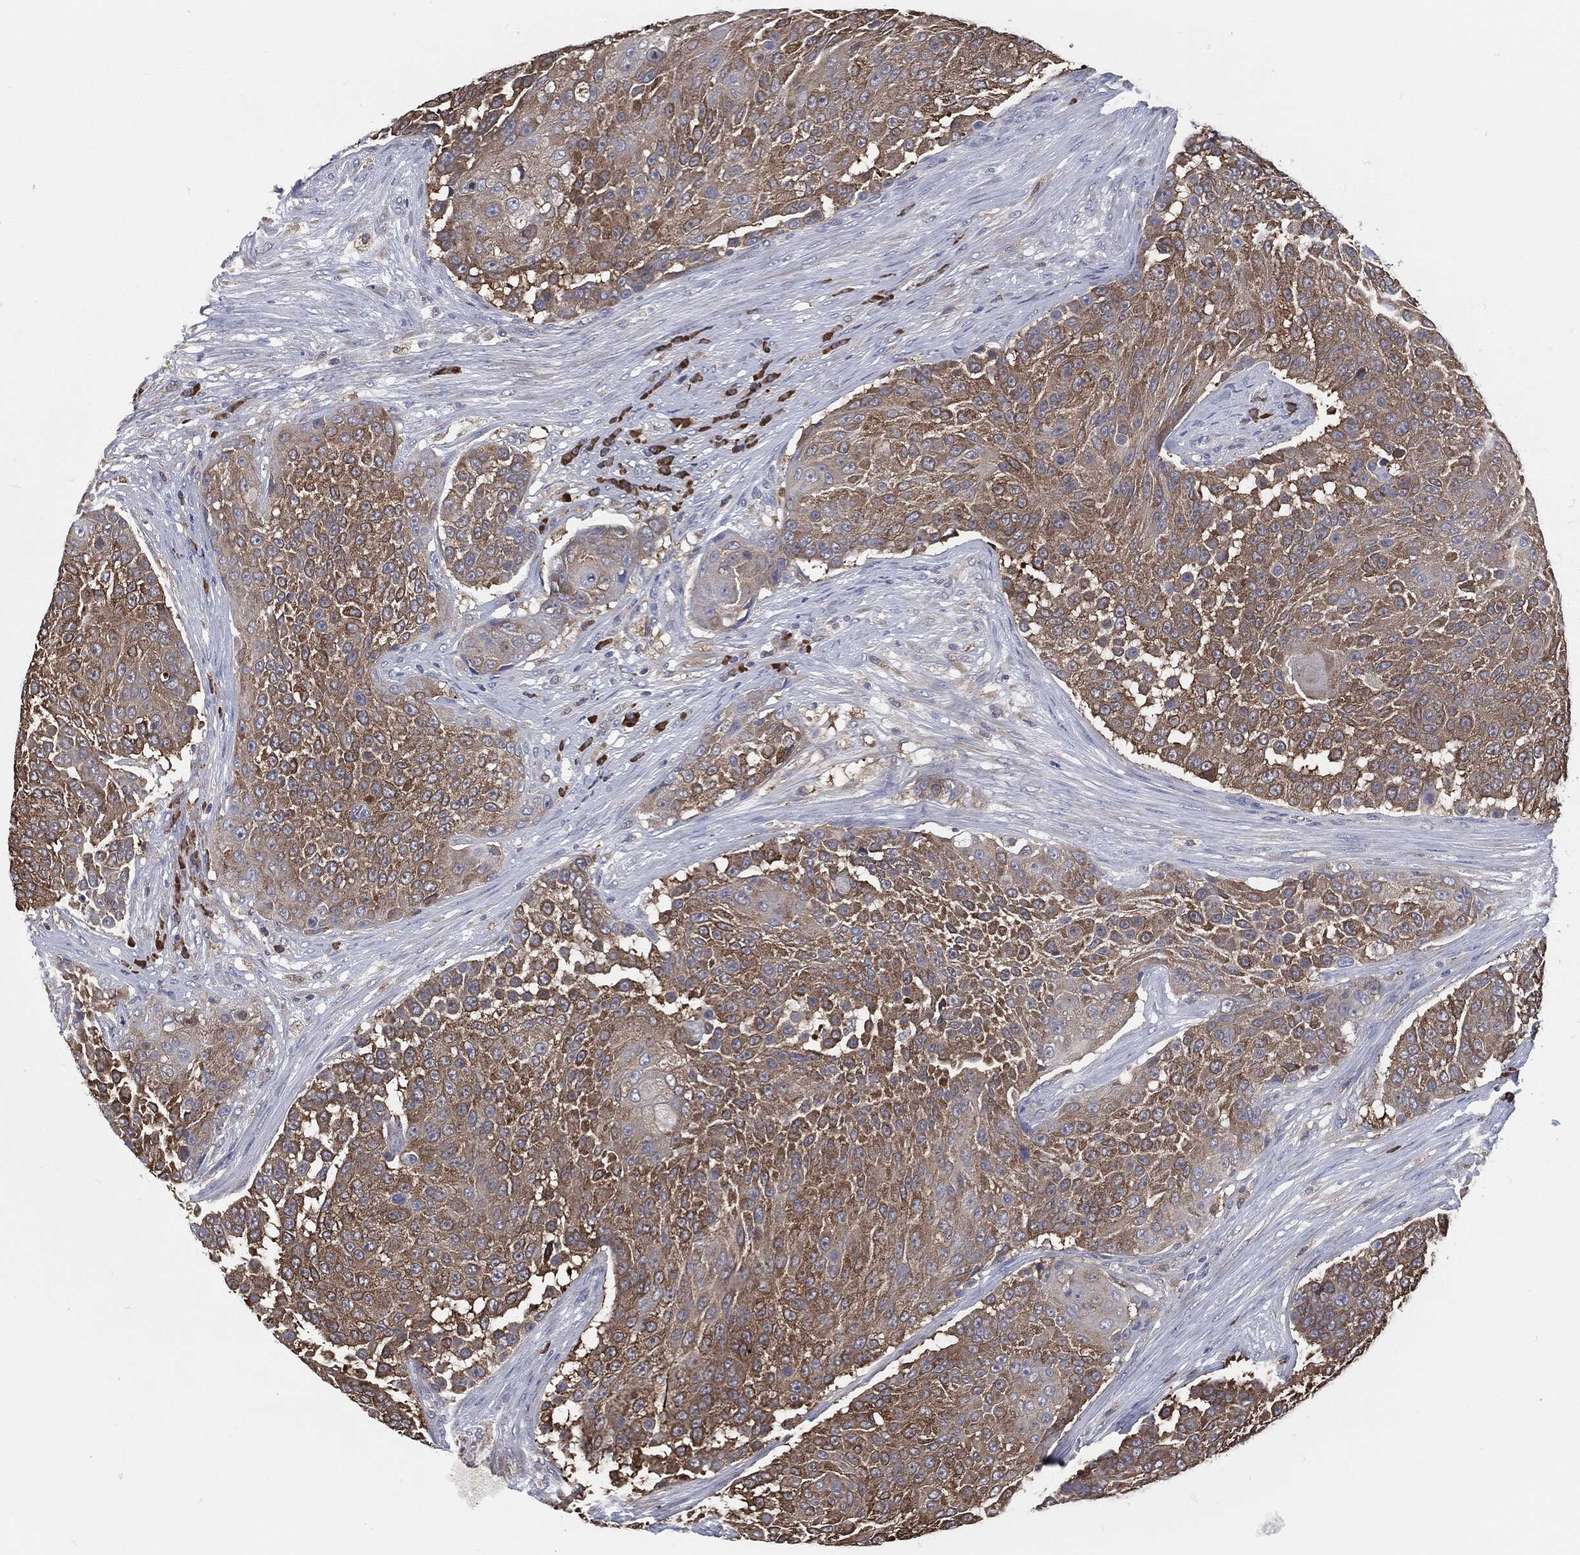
{"staining": {"intensity": "strong", "quantity": ">75%", "location": "cytoplasmic/membranous"}, "tissue": "urothelial cancer", "cell_type": "Tumor cells", "image_type": "cancer", "snomed": [{"axis": "morphology", "description": "Urothelial carcinoma, High grade"}, {"axis": "topography", "description": "Urinary bladder"}], "caption": "Human high-grade urothelial carcinoma stained for a protein (brown) exhibits strong cytoplasmic/membranous positive positivity in approximately >75% of tumor cells.", "gene": "PRDX4", "patient": {"sex": "female", "age": 63}}